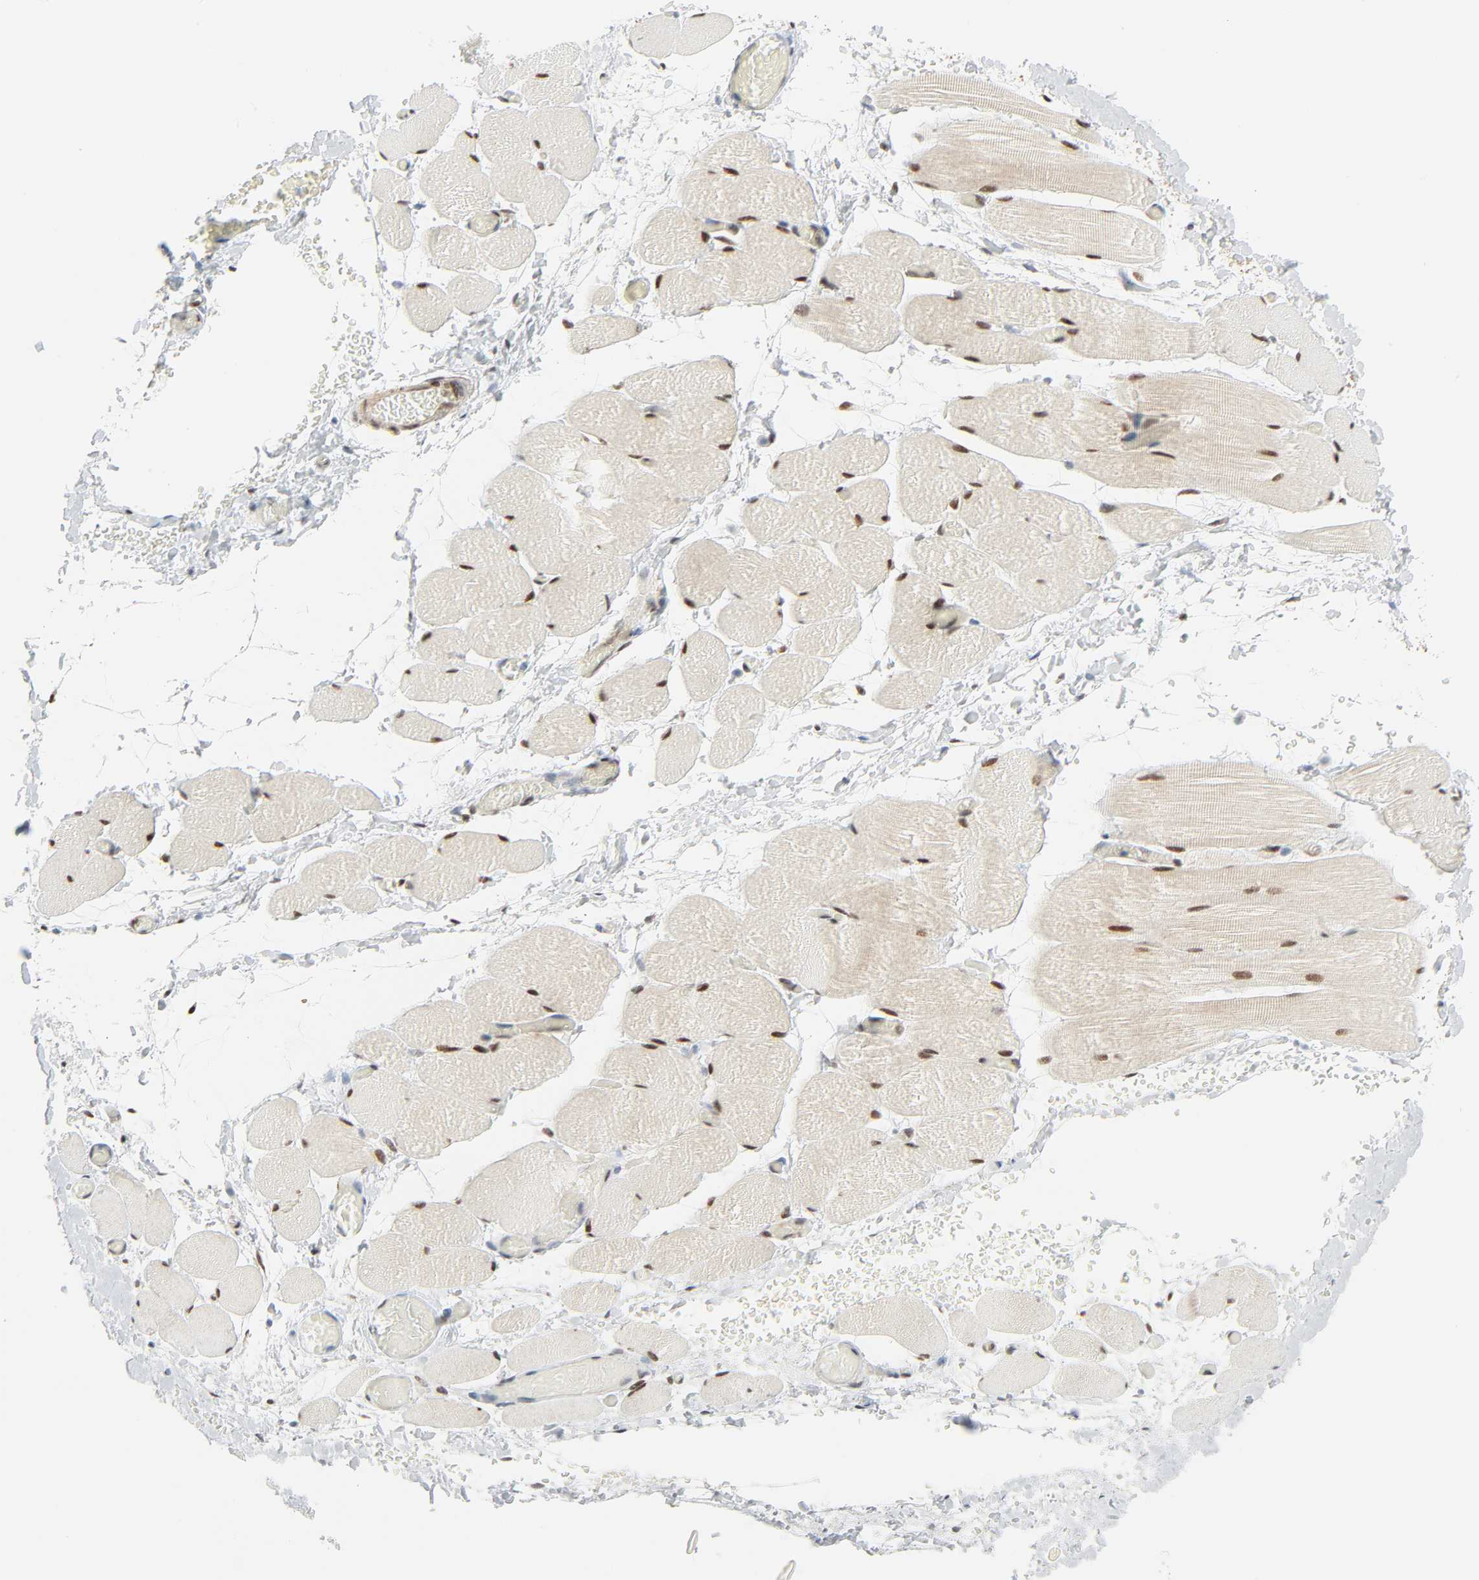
{"staining": {"intensity": "moderate", "quantity": ">75%", "location": "nuclear"}, "tissue": "skeletal muscle", "cell_type": "Myocytes", "image_type": "normal", "snomed": [{"axis": "morphology", "description": "Normal tissue, NOS"}, {"axis": "topography", "description": "Skeletal muscle"}, {"axis": "topography", "description": "Soft tissue"}], "caption": "DAB immunohistochemical staining of unremarkable human skeletal muscle demonstrates moderate nuclear protein expression in approximately >75% of myocytes.", "gene": "ZBTB16", "patient": {"sex": "female", "age": 58}}